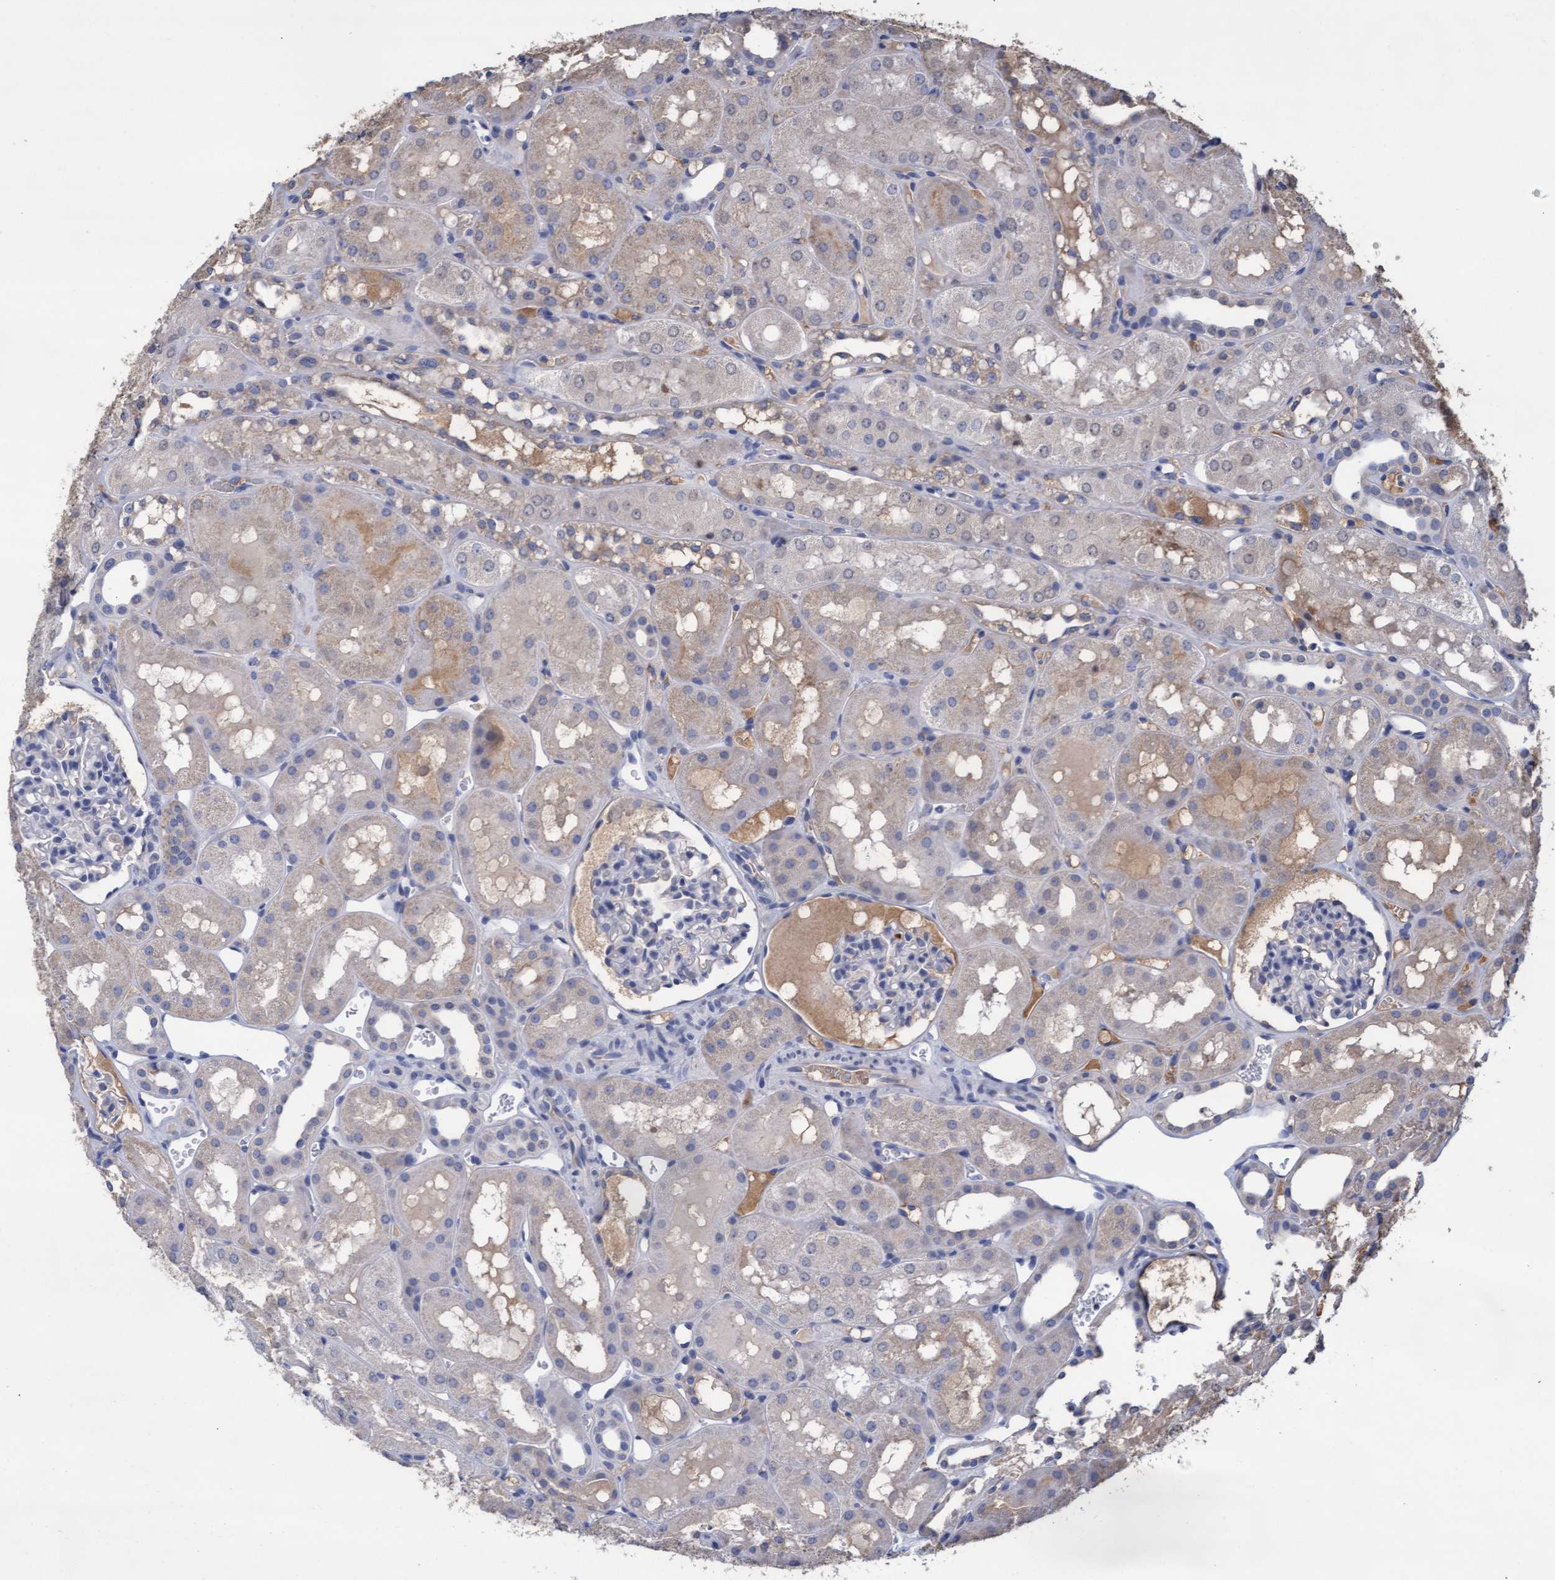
{"staining": {"intensity": "negative", "quantity": "none", "location": "none"}, "tissue": "kidney", "cell_type": "Cells in glomeruli", "image_type": "normal", "snomed": [{"axis": "morphology", "description": "Normal tissue, NOS"}, {"axis": "topography", "description": "Kidney"}, {"axis": "topography", "description": "Urinary bladder"}], "caption": "Immunohistochemistry (IHC) micrograph of normal human kidney stained for a protein (brown), which displays no staining in cells in glomeruli.", "gene": "GPR39", "patient": {"sex": "male", "age": 16}}